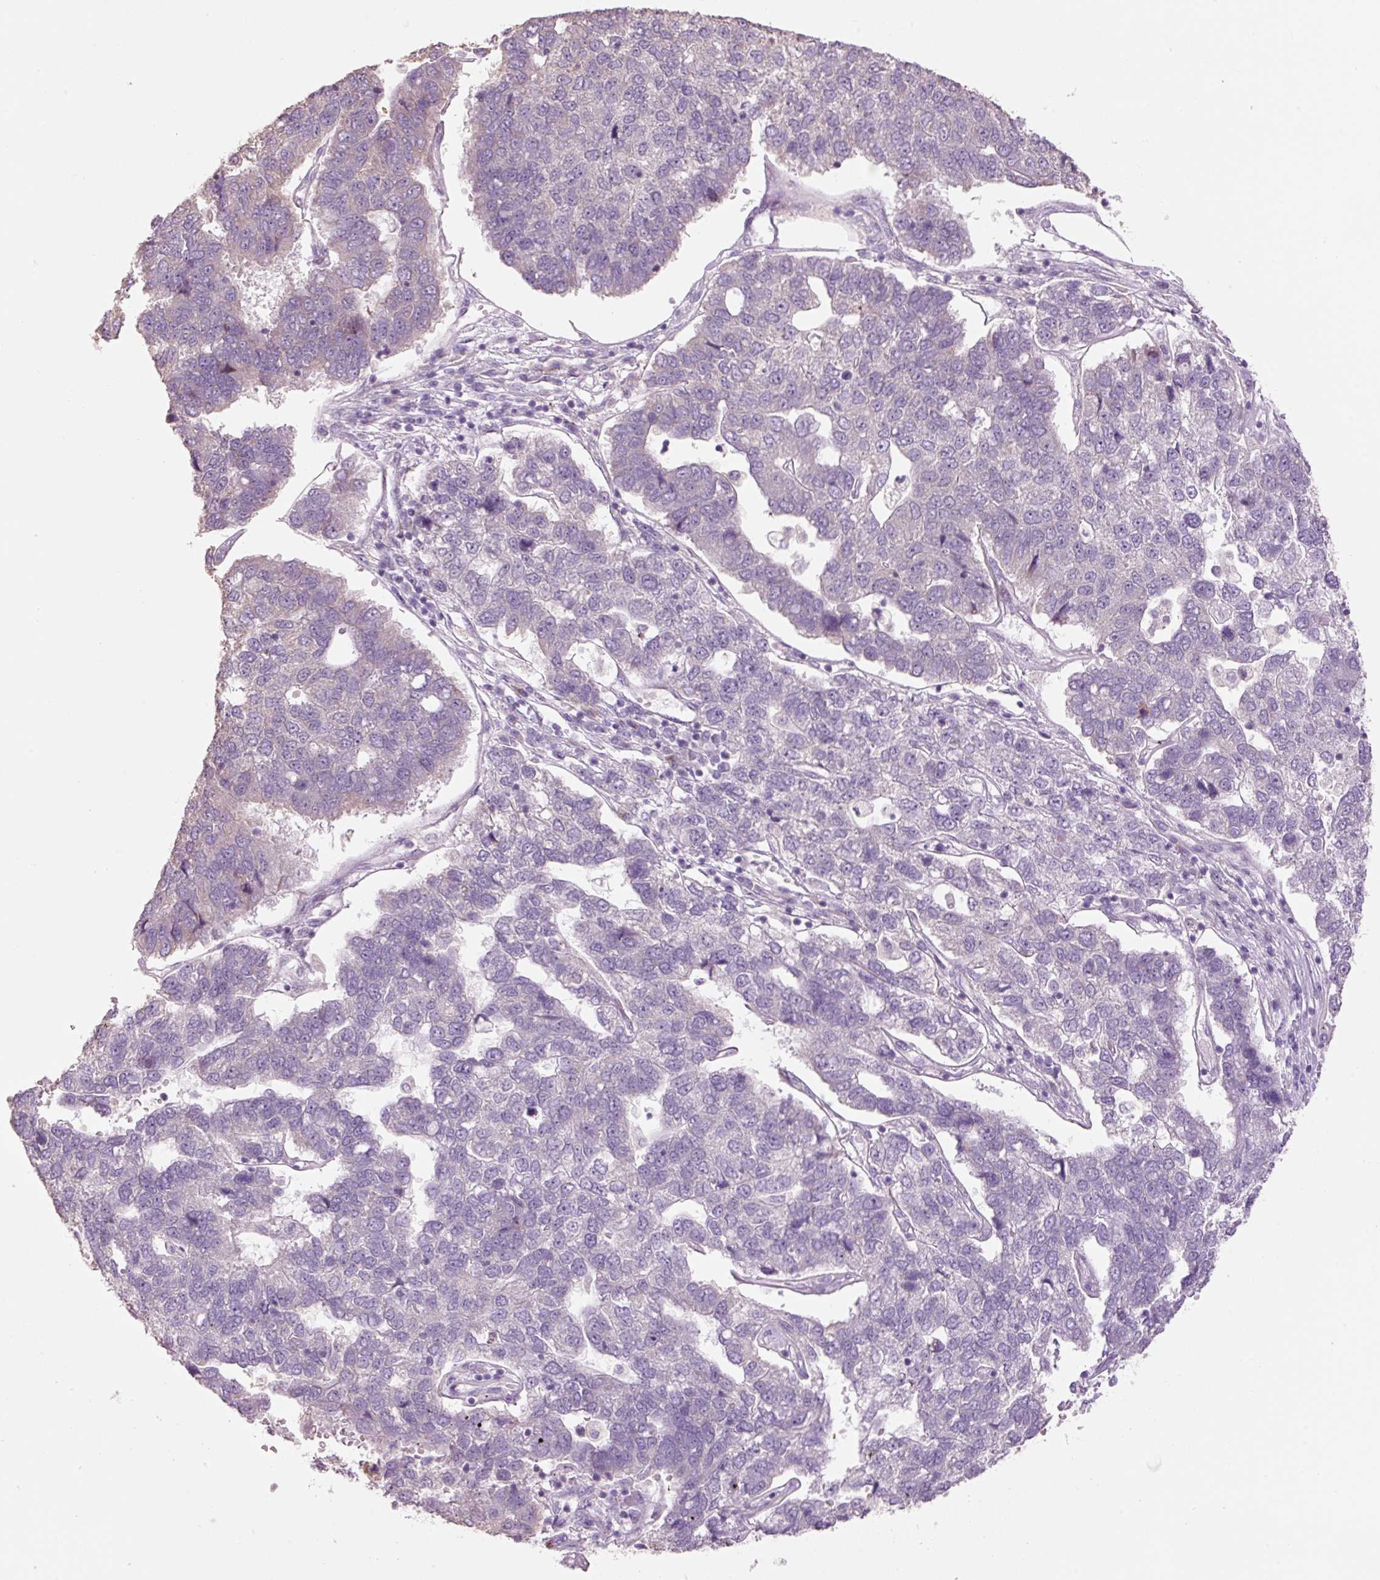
{"staining": {"intensity": "negative", "quantity": "none", "location": "none"}, "tissue": "pancreatic cancer", "cell_type": "Tumor cells", "image_type": "cancer", "snomed": [{"axis": "morphology", "description": "Adenocarcinoma, NOS"}, {"axis": "topography", "description": "Pancreas"}], "caption": "Histopathology image shows no significant protein positivity in tumor cells of pancreatic cancer. (DAB immunohistochemistry (IHC) visualized using brightfield microscopy, high magnification).", "gene": "HAX1", "patient": {"sex": "female", "age": 61}}